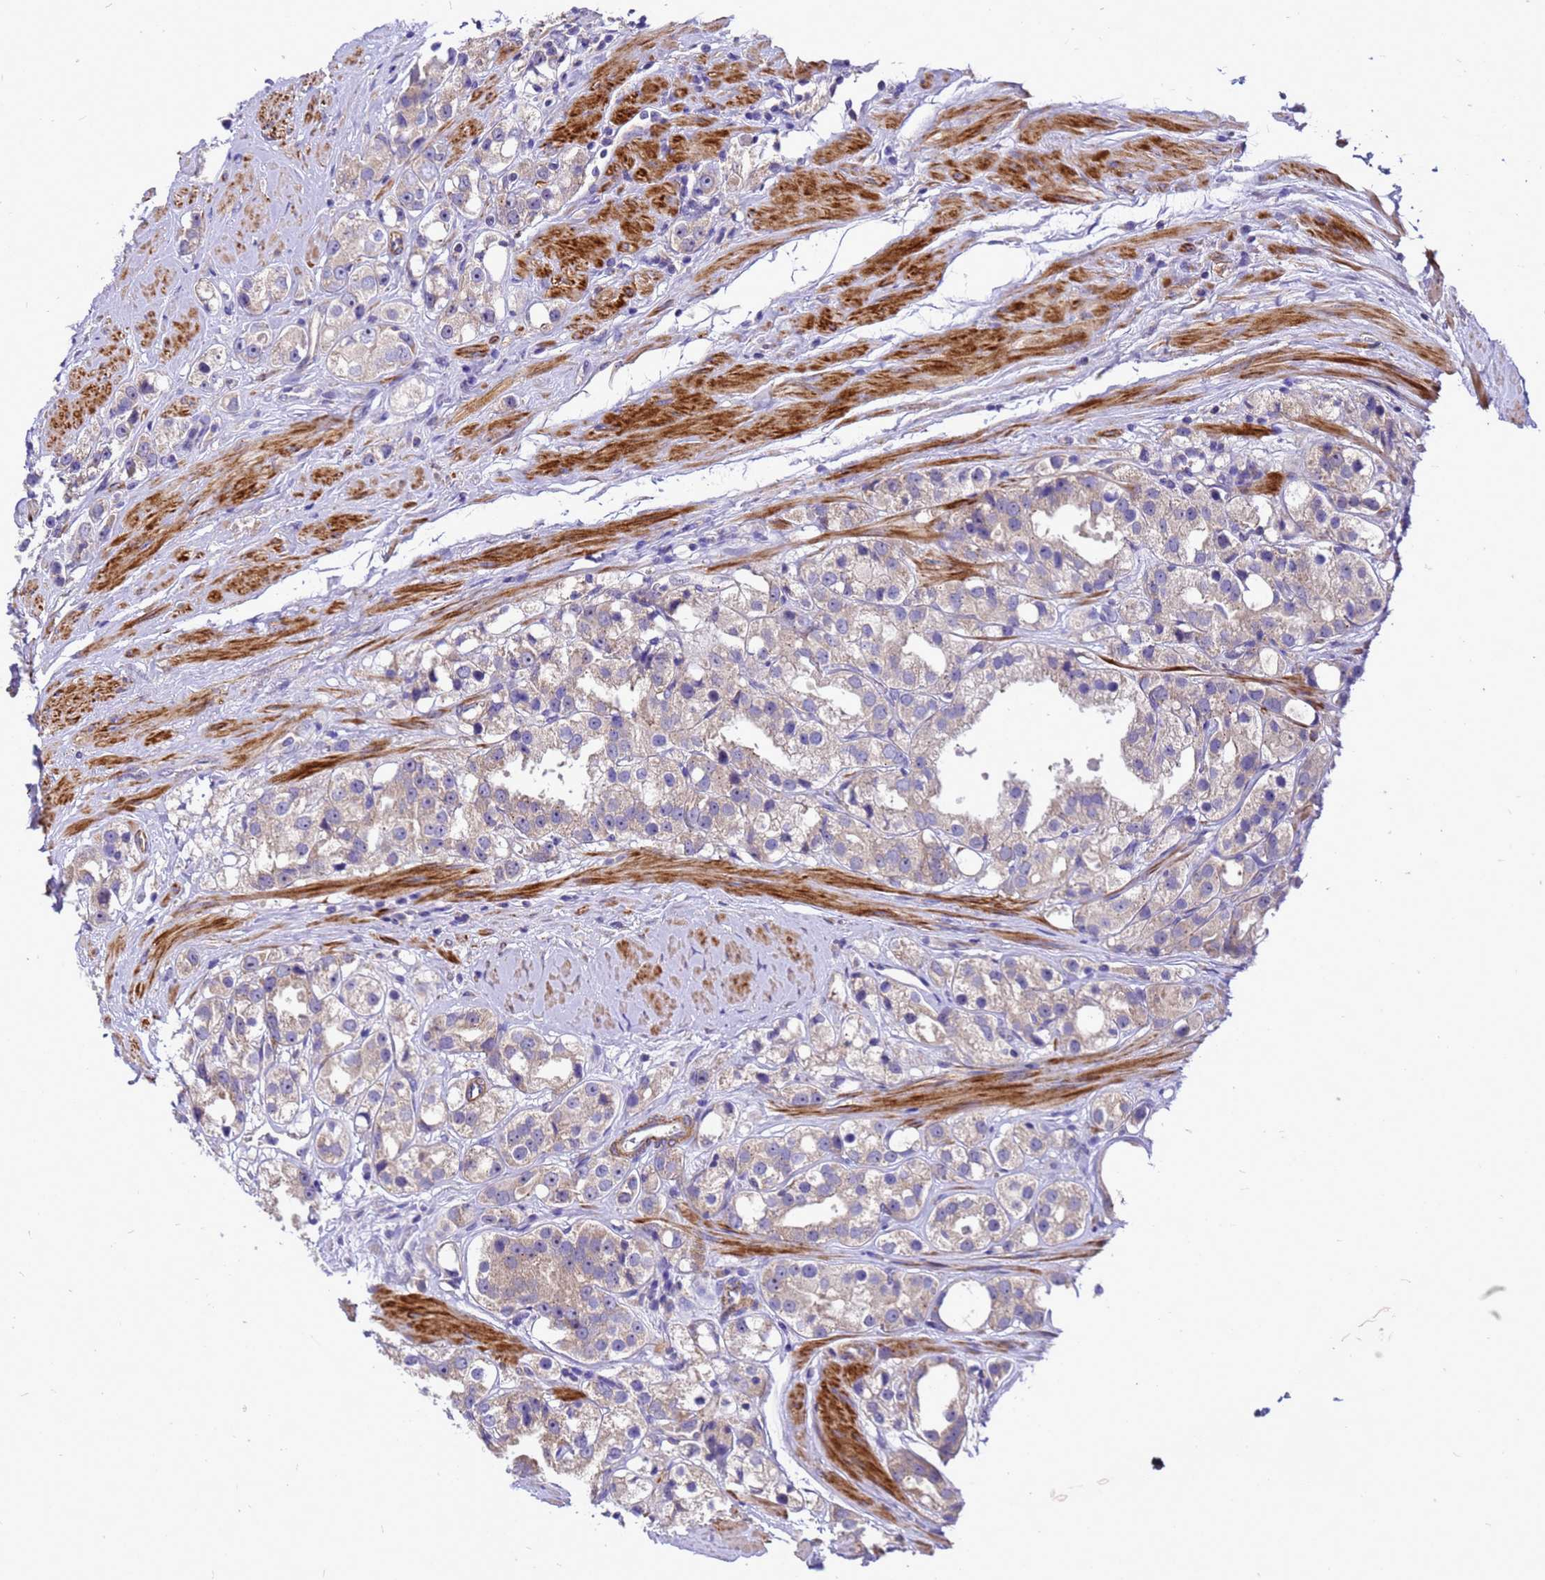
{"staining": {"intensity": "negative", "quantity": "none", "location": "none"}, "tissue": "prostate cancer", "cell_type": "Tumor cells", "image_type": "cancer", "snomed": [{"axis": "morphology", "description": "Adenocarcinoma, NOS"}, {"axis": "topography", "description": "Prostate"}], "caption": "A histopathology image of prostate cancer (adenocarcinoma) stained for a protein displays no brown staining in tumor cells.", "gene": "POP7", "patient": {"sex": "male", "age": 79}}